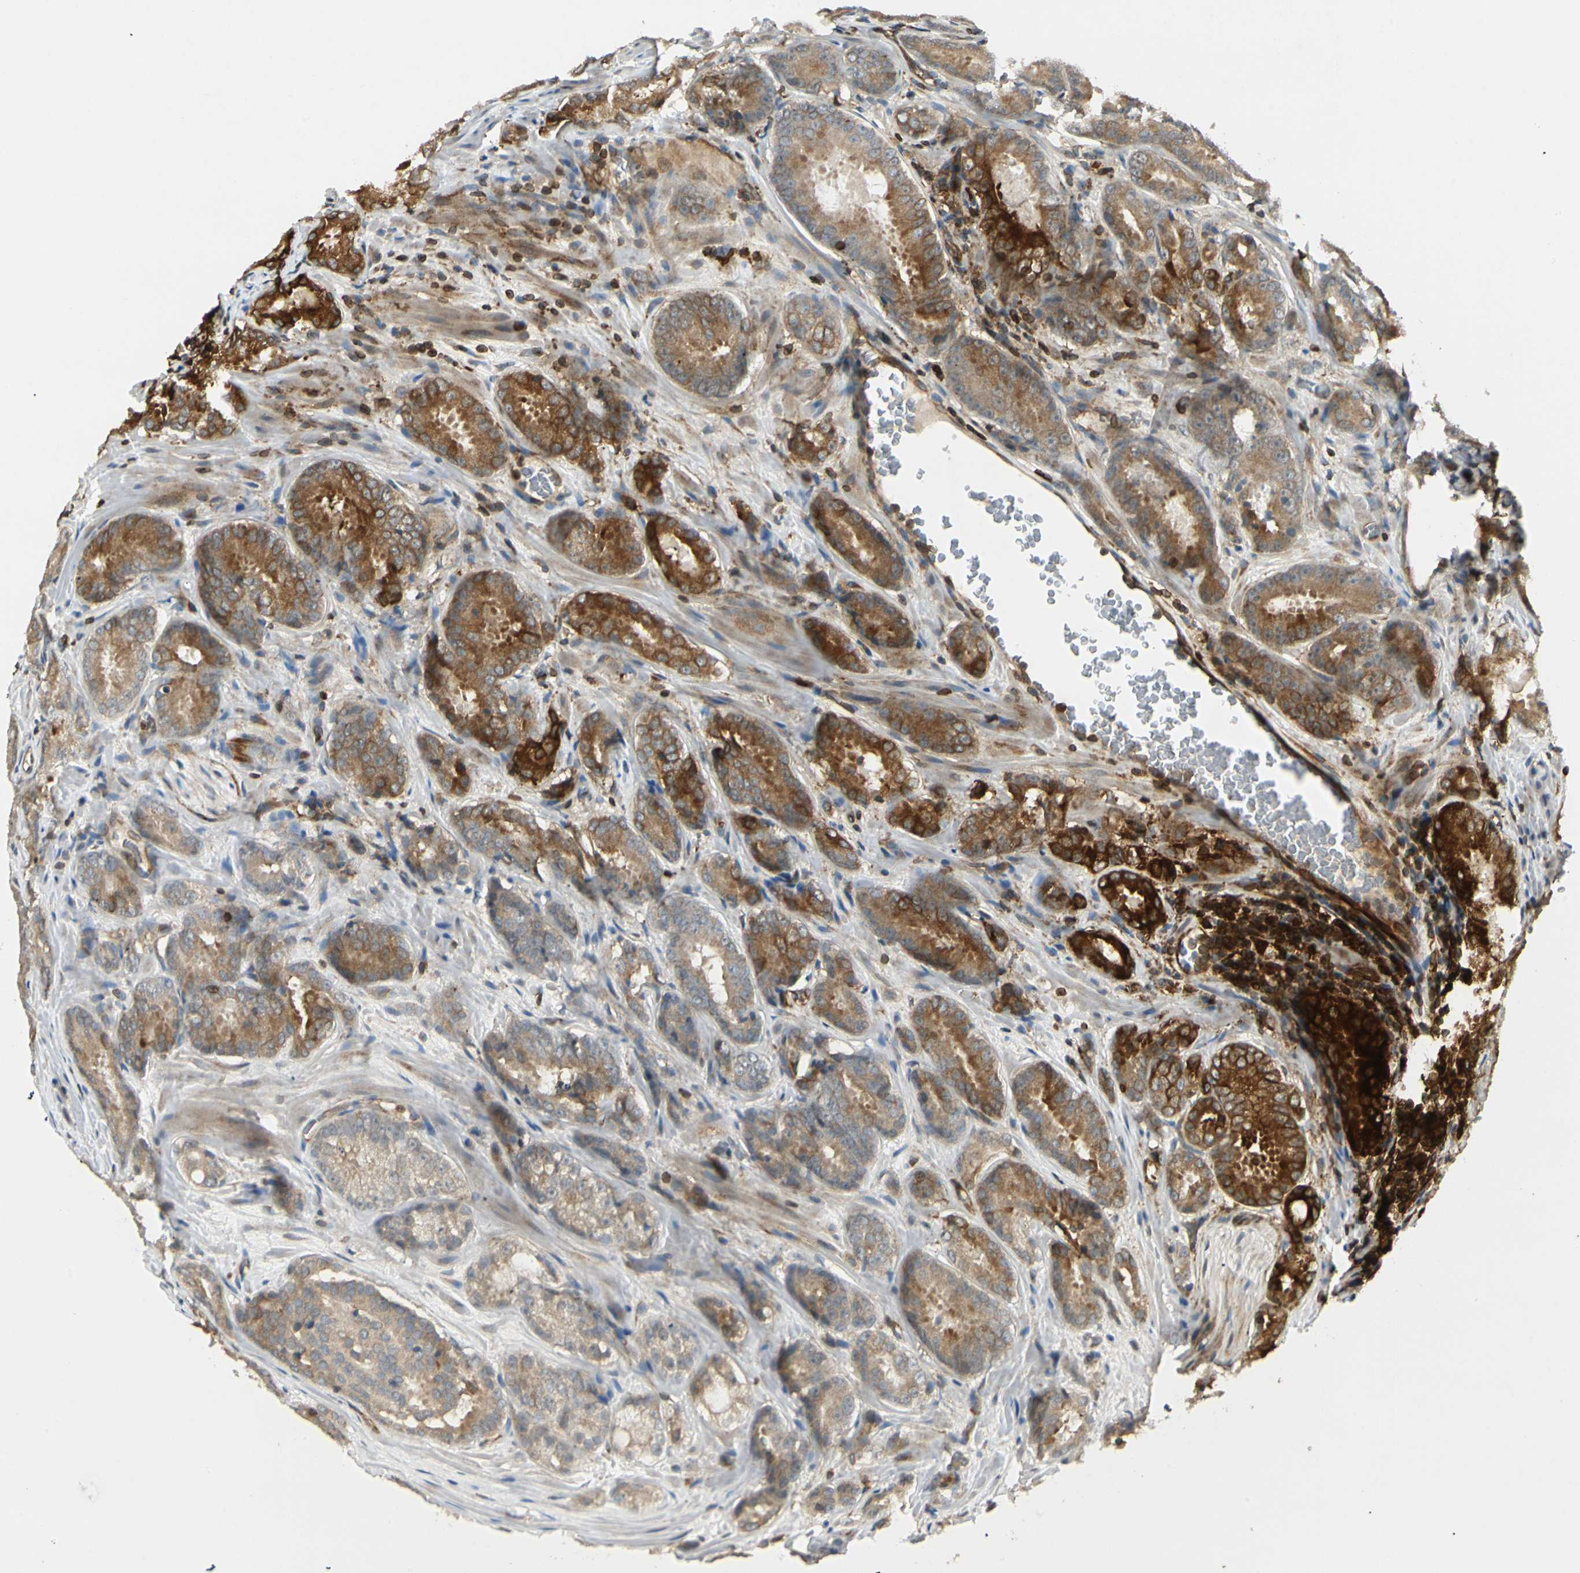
{"staining": {"intensity": "strong", "quantity": ">75%", "location": "cytoplasmic/membranous"}, "tissue": "prostate cancer", "cell_type": "Tumor cells", "image_type": "cancer", "snomed": [{"axis": "morphology", "description": "Adenocarcinoma, High grade"}, {"axis": "topography", "description": "Prostate"}], "caption": "Prostate cancer (high-grade adenocarcinoma) stained with DAB (3,3'-diaminobenzidine) immunohistochemistry shows high levels of strong cytoplasmic/membranous expression in approximately >75% of tumor cells. The protein is shown in brown color, while the nuclei are stained blue.", "gene": "TAPBP", "patient": {"sex": "male", "age": 64}}